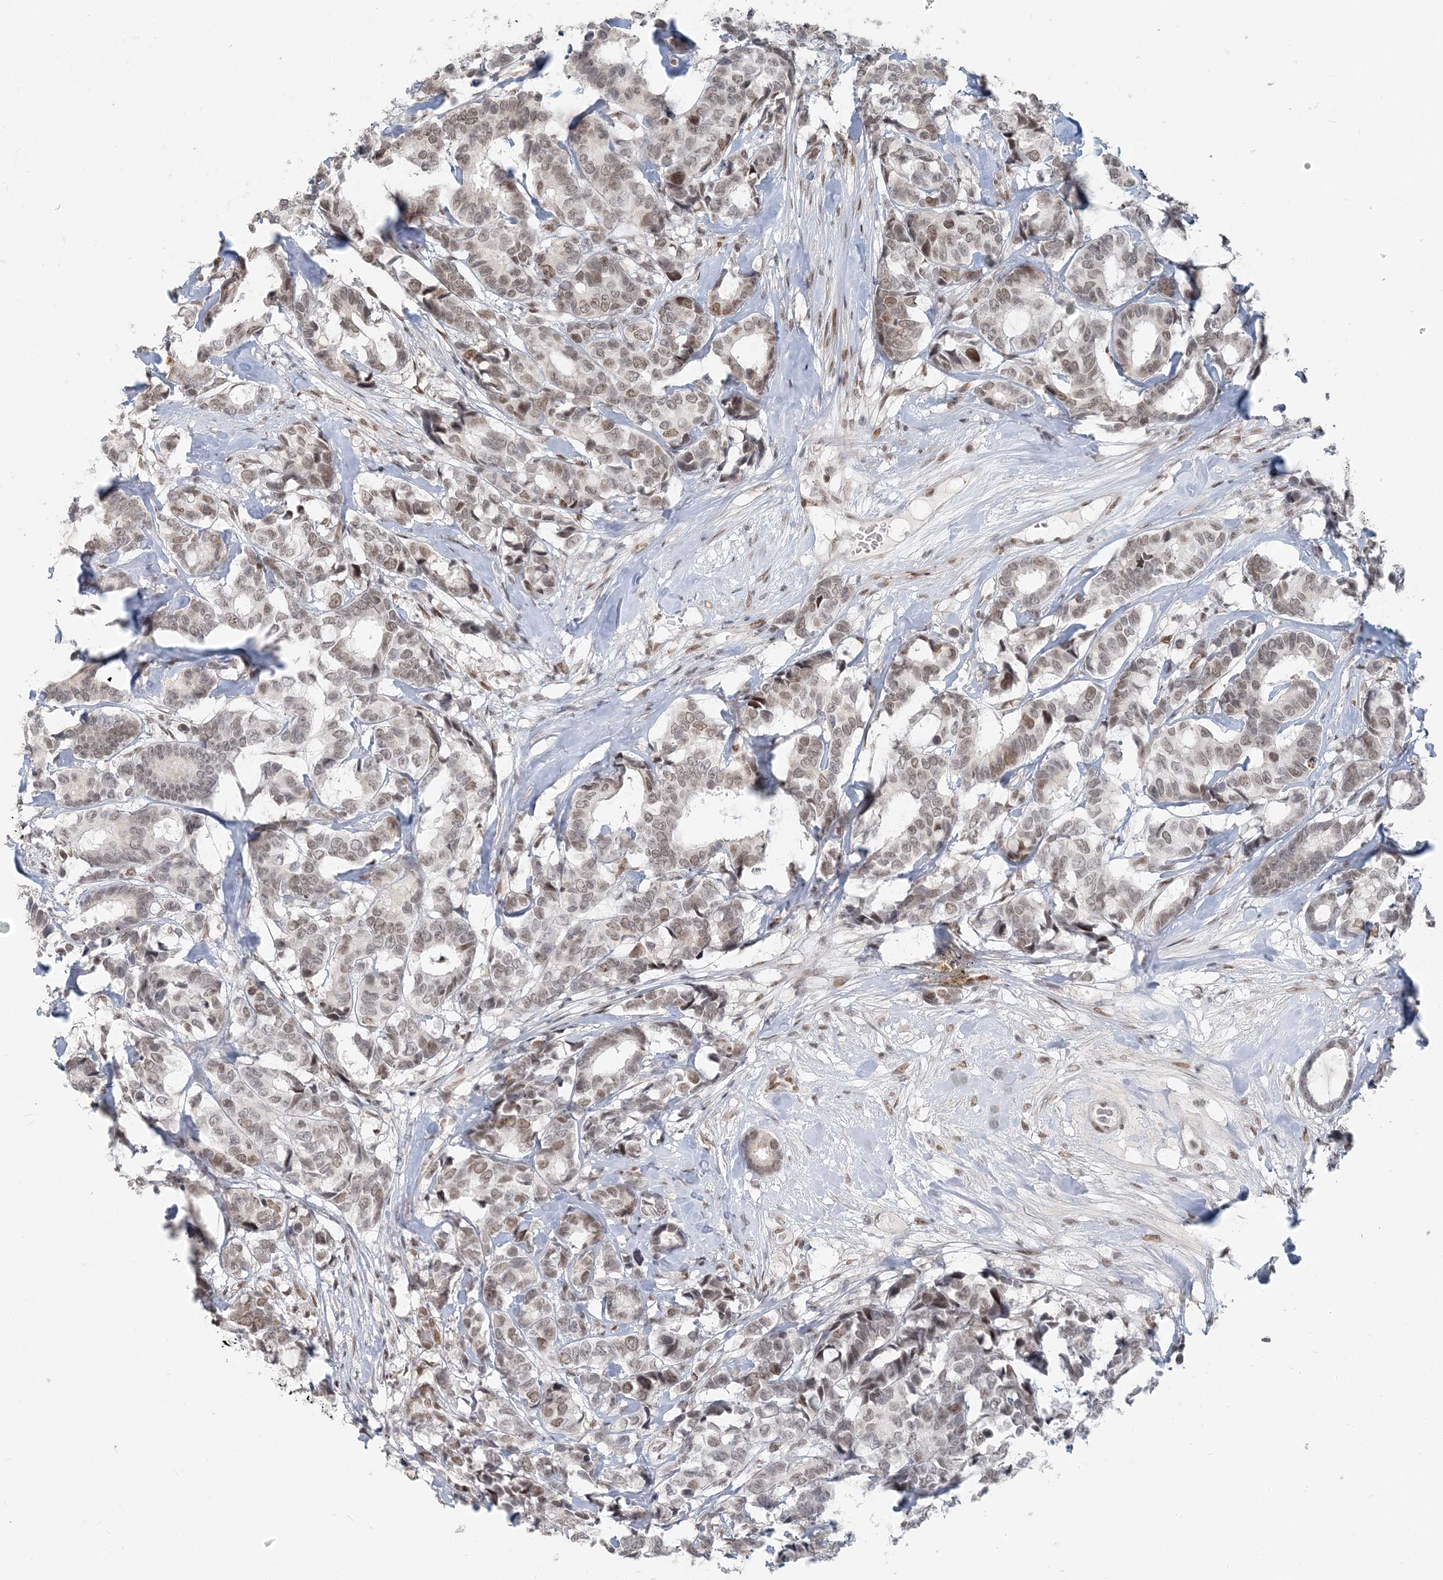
{"staining": {"intensity": "weak", "quantity": "25%-75%", "location": "nuclear"}, "tissue": "breast cancer", "cell_type": "Tumor cells", "image_type": "cancer", "snomed": [{"axis": "morphology", "description": "Duct carcinoma"}, {"axis": "topography", "description": "Breast"}], "caption": "A brown stain highlights weak nuclear staining of a protein in human breast cancer tumor cells. (DAB IHC with brightfield microscopy, high magnification).", "gene": "BAZ1B", "patient": {"sex": "female", "age": 87}}